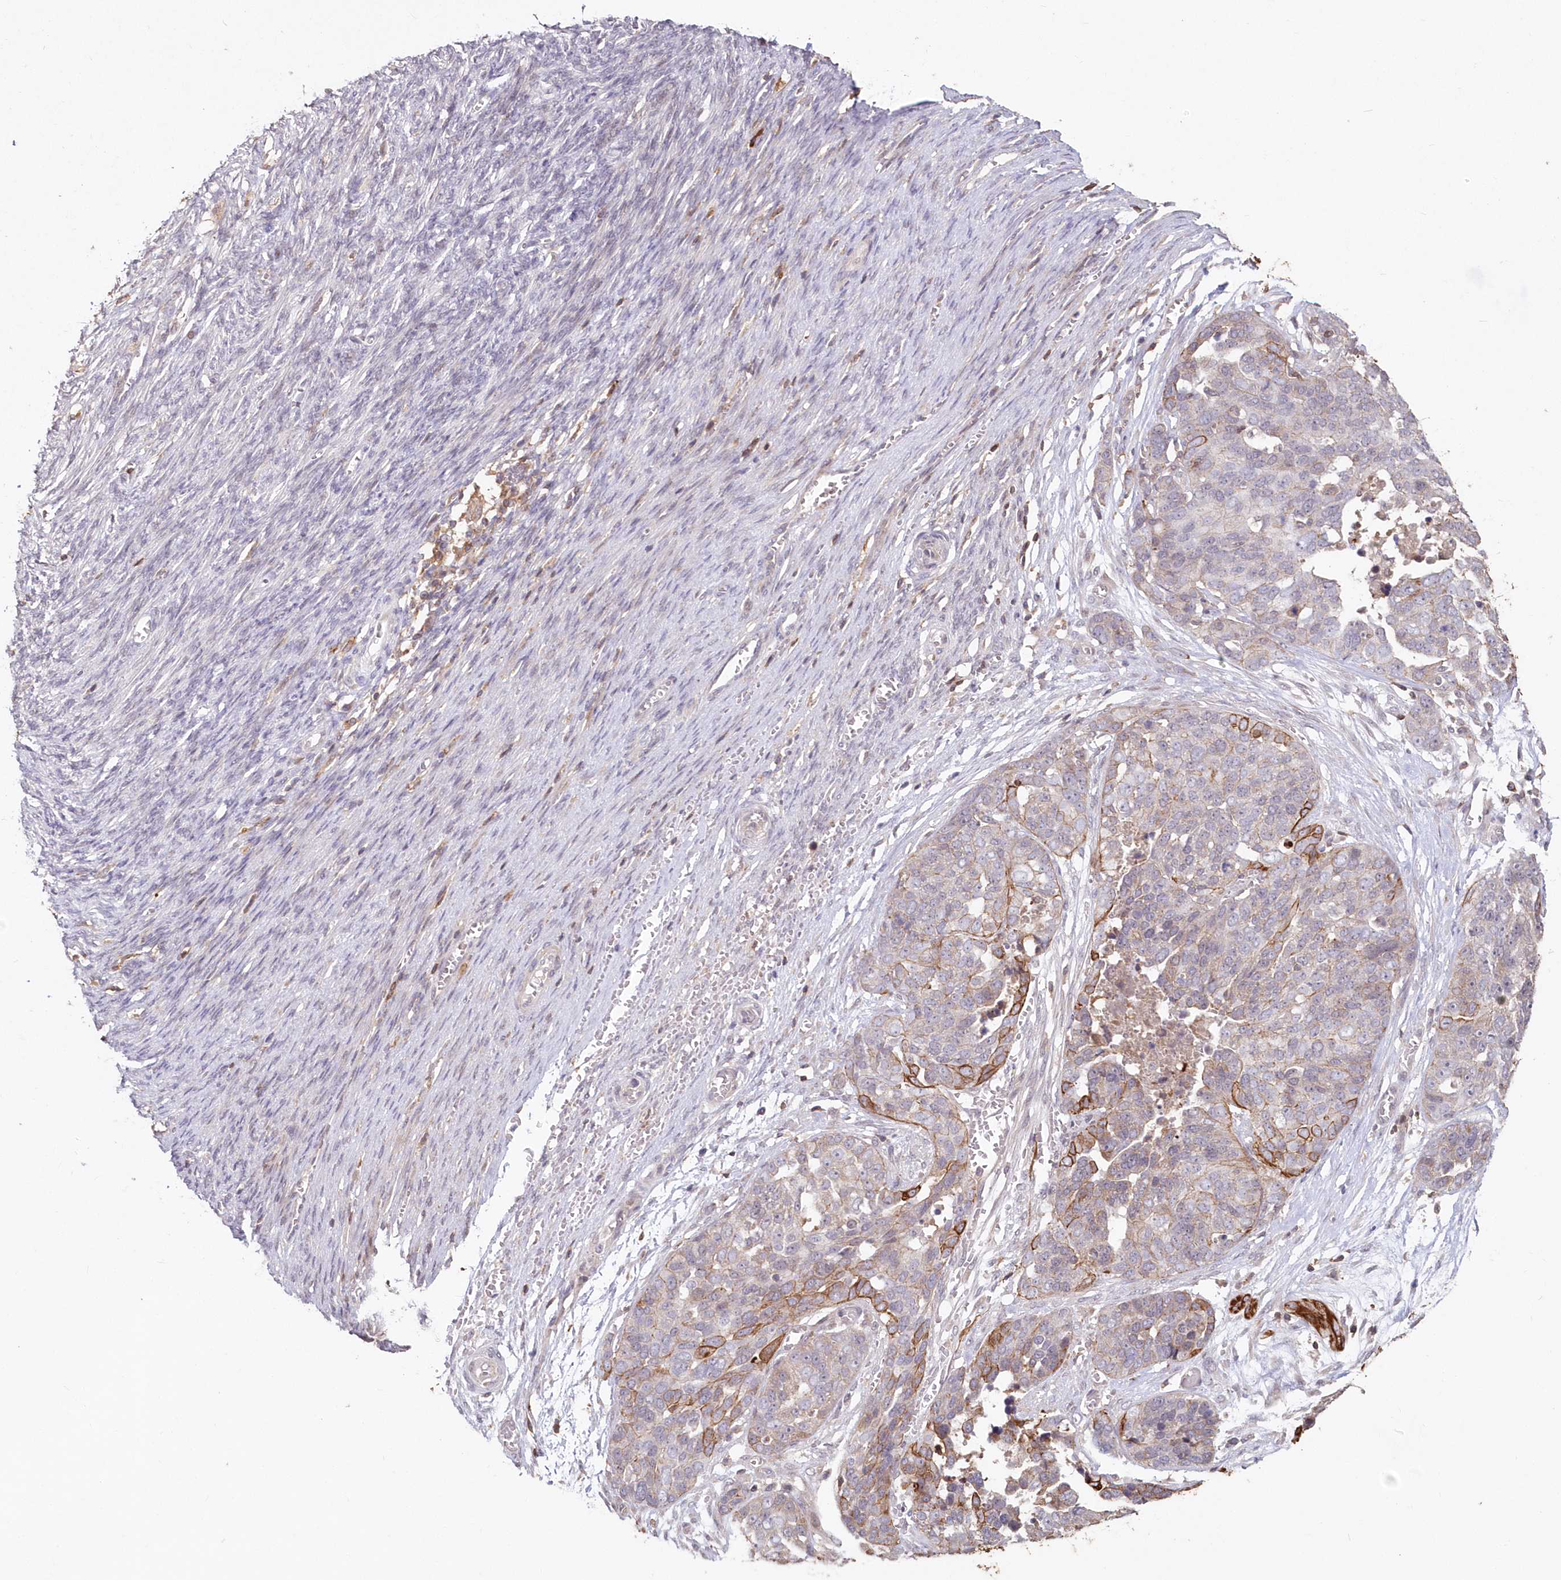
{"staining": {"intensity": "moderate", "quantity": "<25%", "location": "cytoplasmic/membranous"}, "tissue": "ovarian cancer", "cell_type": "Tumor cells", "image_type": "cancer", "snomed": [{"axis": "morphology", "description": "Cystadenocarcinoma, serous, NOS"}, {"axis": "topography", "description": "Ovary"}], "caption": "Ovarian cancer stained with IHC shows moderate cytoplasmic/membranous staining in about <25% of tumor cells. (DAB IHC with brightfield microscopy, high magnification).", "gene": "SNED1", "patient": {"sex": "female", "age": 44}}